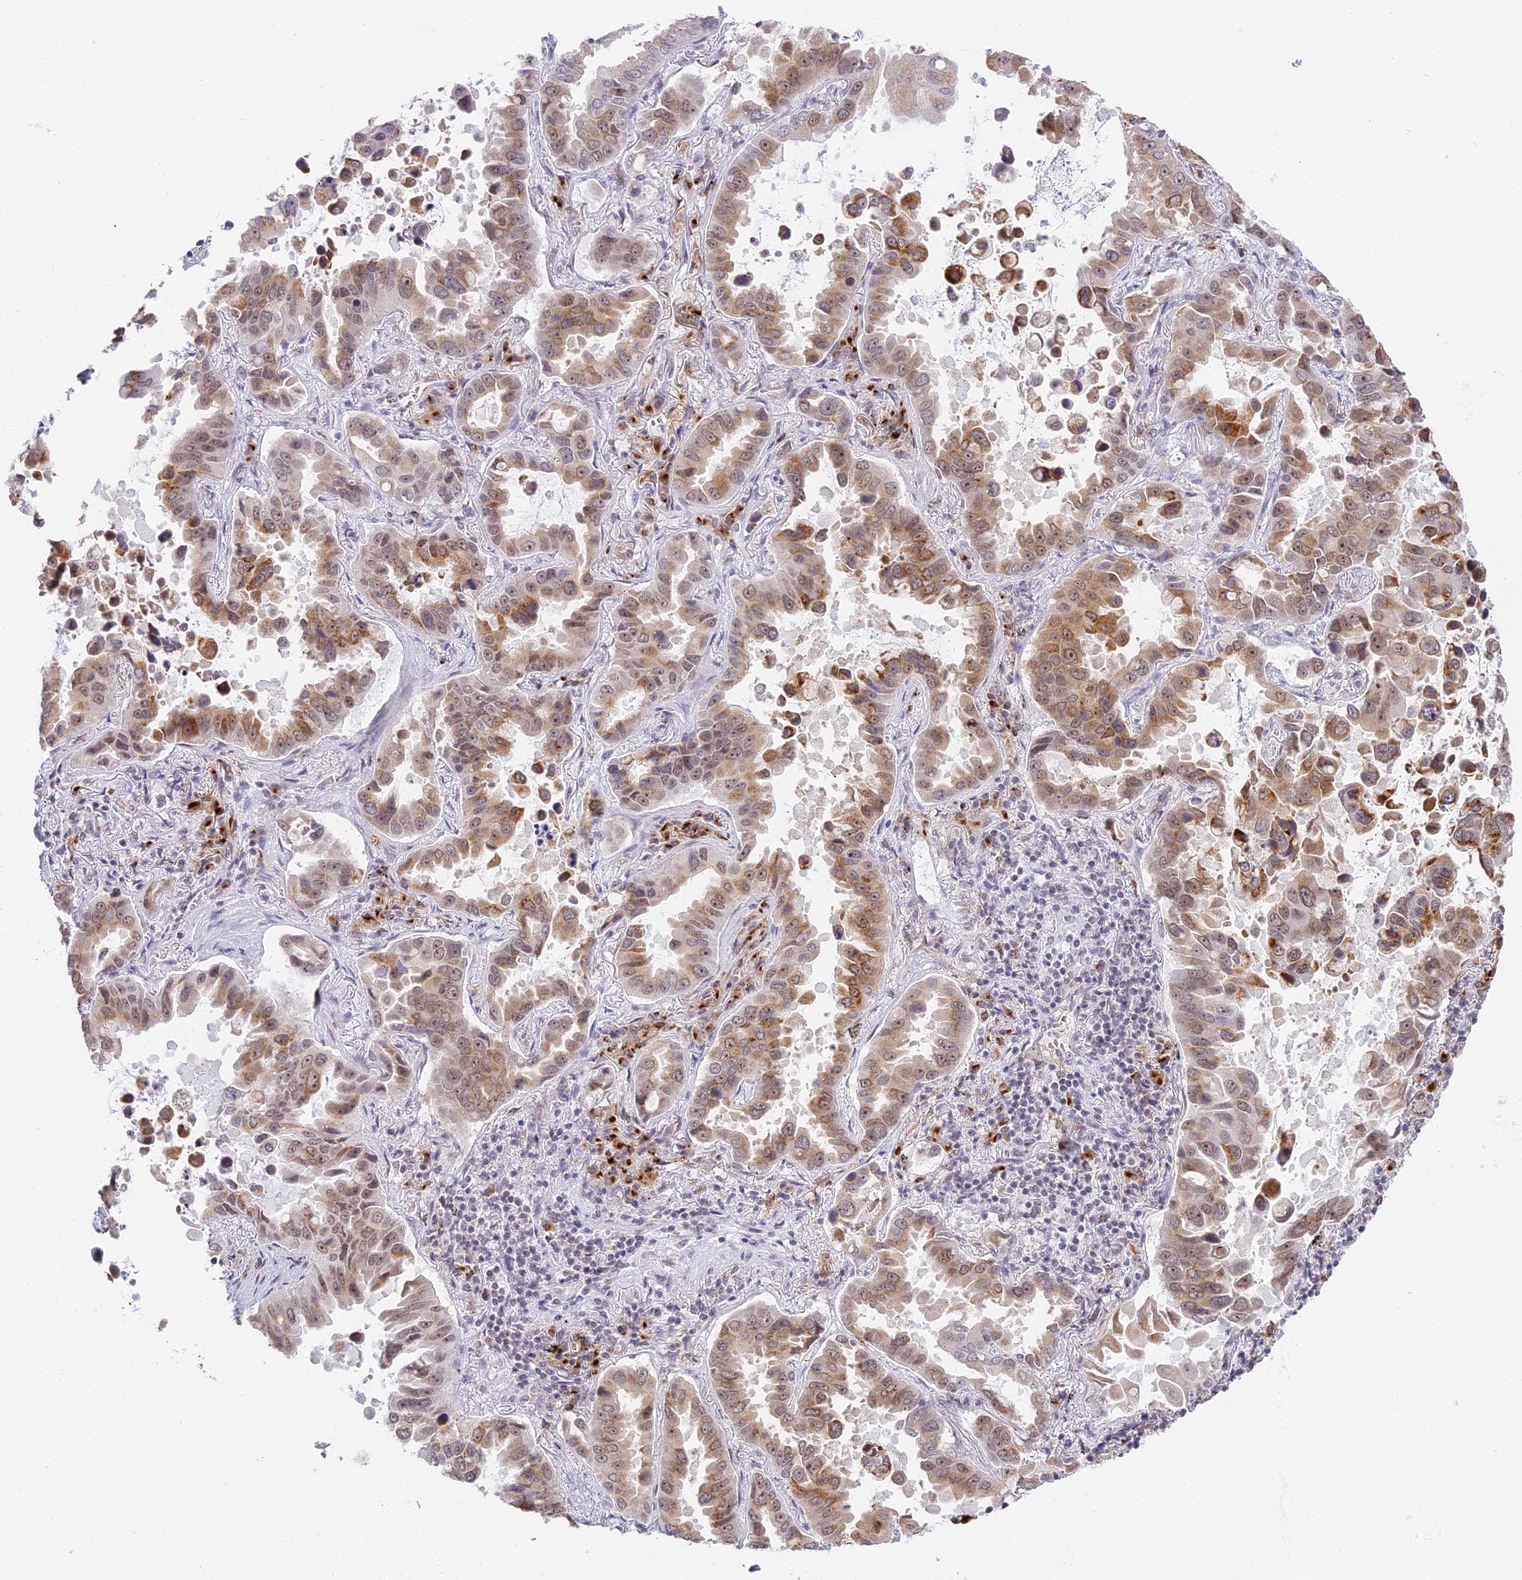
{"staining": {"intensity": "moderate", "quantity": "25%-75%", "location": "cytoplasmic/membranous"}, "tissue": "lung cancer", "cell_type": "Tumor cells", "image_type": "cancer", "snomed": [{"axis": "morphology", "description": "Adenocarcinoma, NOS"}, {"axis": "topography", "description": "Lung"}], "caption": "IHC (DAB) staining of human adenocarcinoma (lung) displays moderate cytoplasmic/membranous protein expression in approximately 25%-75% of tumor cells.", "gene": "HEATR5B", "patient": {"sex": "male", "age": 64}}